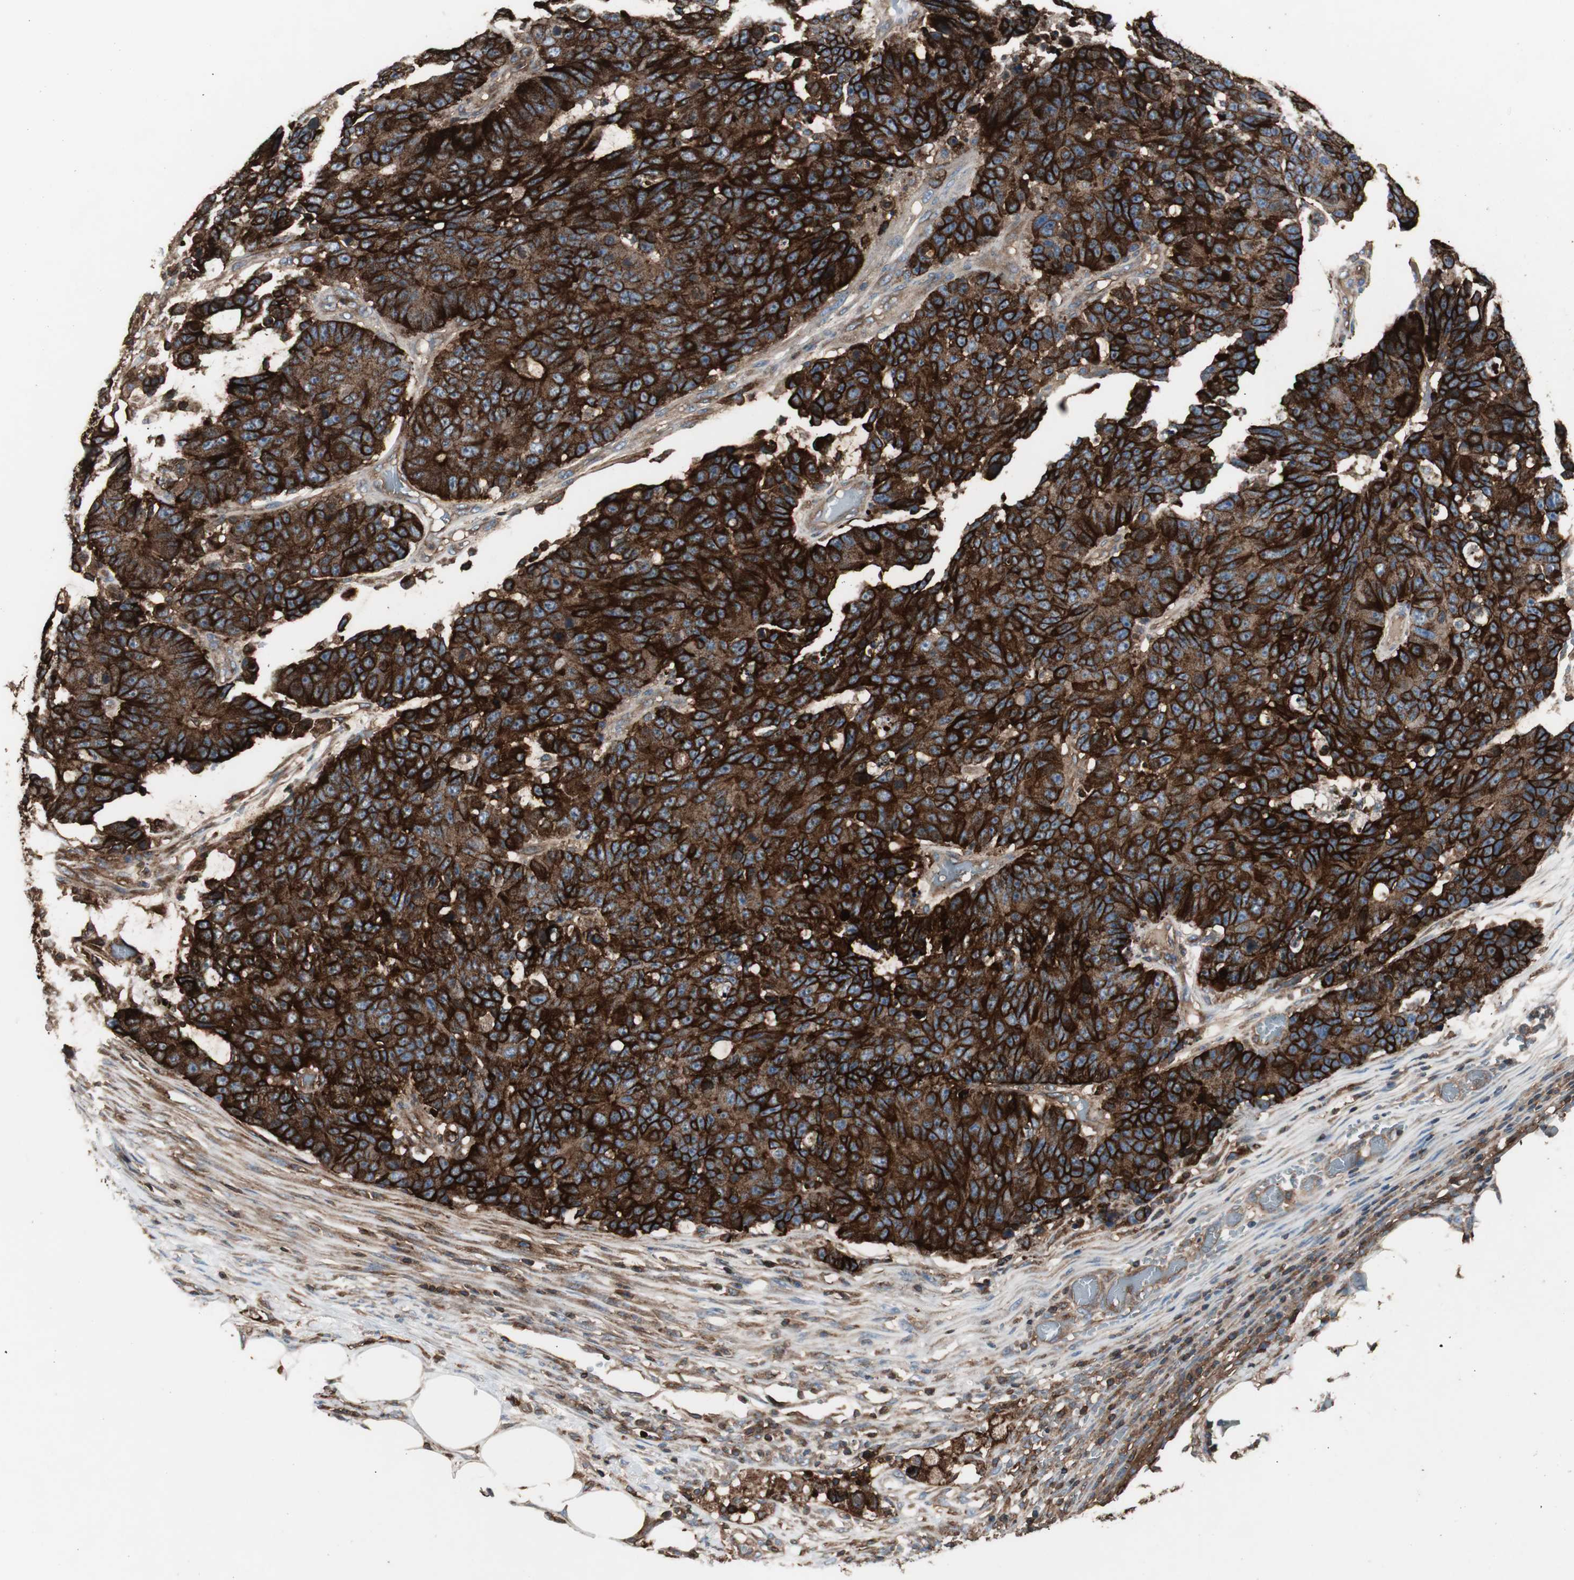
{"staining": {"intensity": "strong", "quantity": ">75%", "location": "cytoplasmic/membranous"}, "tissue": "colorectal cancer", "cell_type": "Tumor cells", "image_type": "cancer", "snomed": [{"axis": "morphology", "description": "Adenocarcinoma, NOS"}, {"axis": "topography", "description": "Colon"}], "caption": "Brown immunohistochemical staining in colorectal adenocarcinoma shows strong cytoplasmic/membranous positivity in approximately >75% of tumor cells.", "gene": "B2M", "patient": {"sex": "female", "age": 86}}